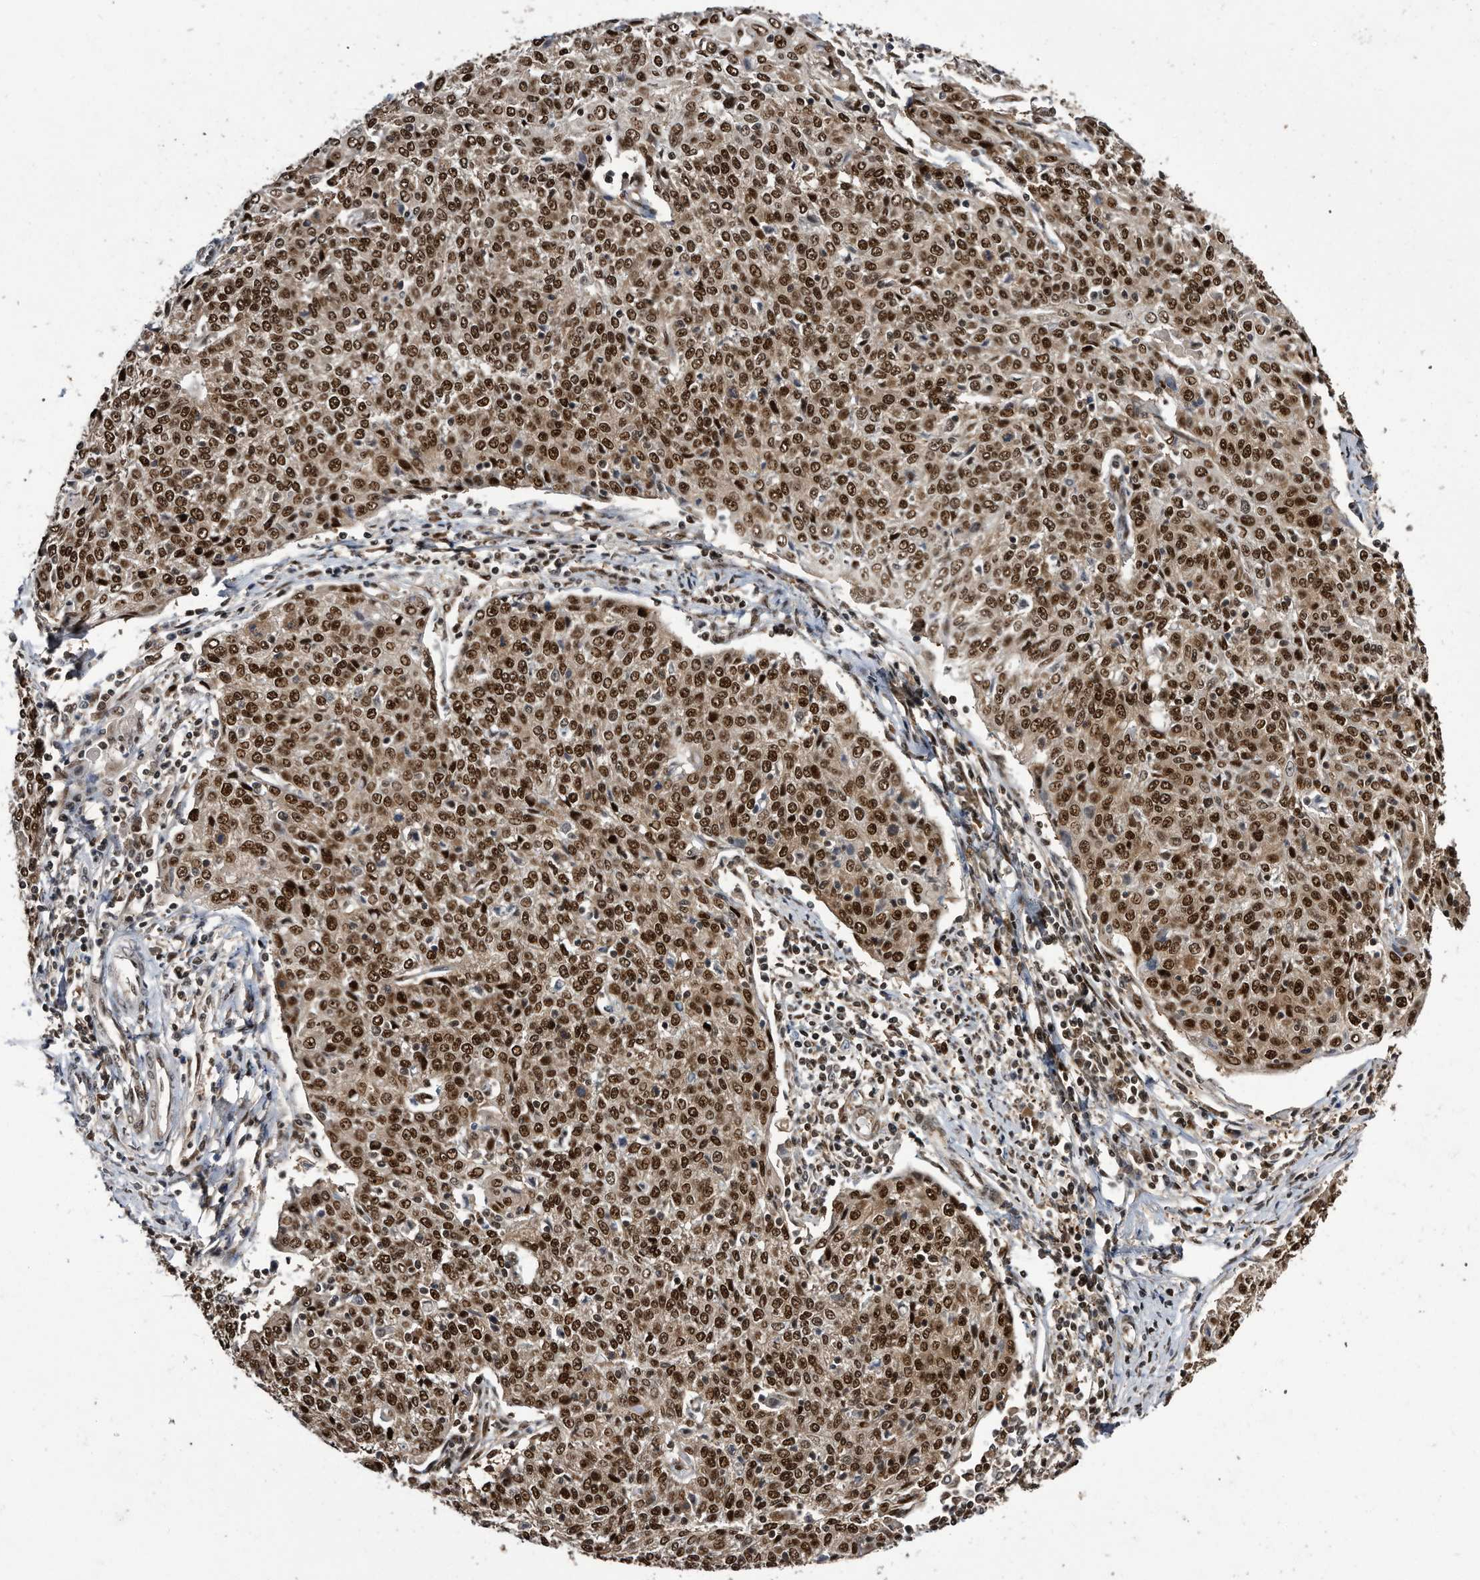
{"staining": {"intensity": "strong", "quantity": ">75%", "location": "cytoplasmic/membranous,nuclear"}, "tissue": "cervical cancer", "cell_type": "Tumor cells", "image_type": "cancer", "snomed": [{"axis": "morphology", "description": "Squamous cell carcinoma, NOS"}, {"axis": "topography", "description": "Cervix"}], "caption": "Tumor cells display high levels of strong cytoplasmic/membranous and nuclear positivity in approximately >75% of cells in human cervical cancer (squamous cell carcinoma). The staining is performed using DAB brown chromogen to label protein expression. The nuclei are counter-stained blue using hematoxylin.", "gene": "RAD23B", "patient": {"sex": "female", "age": 48}}